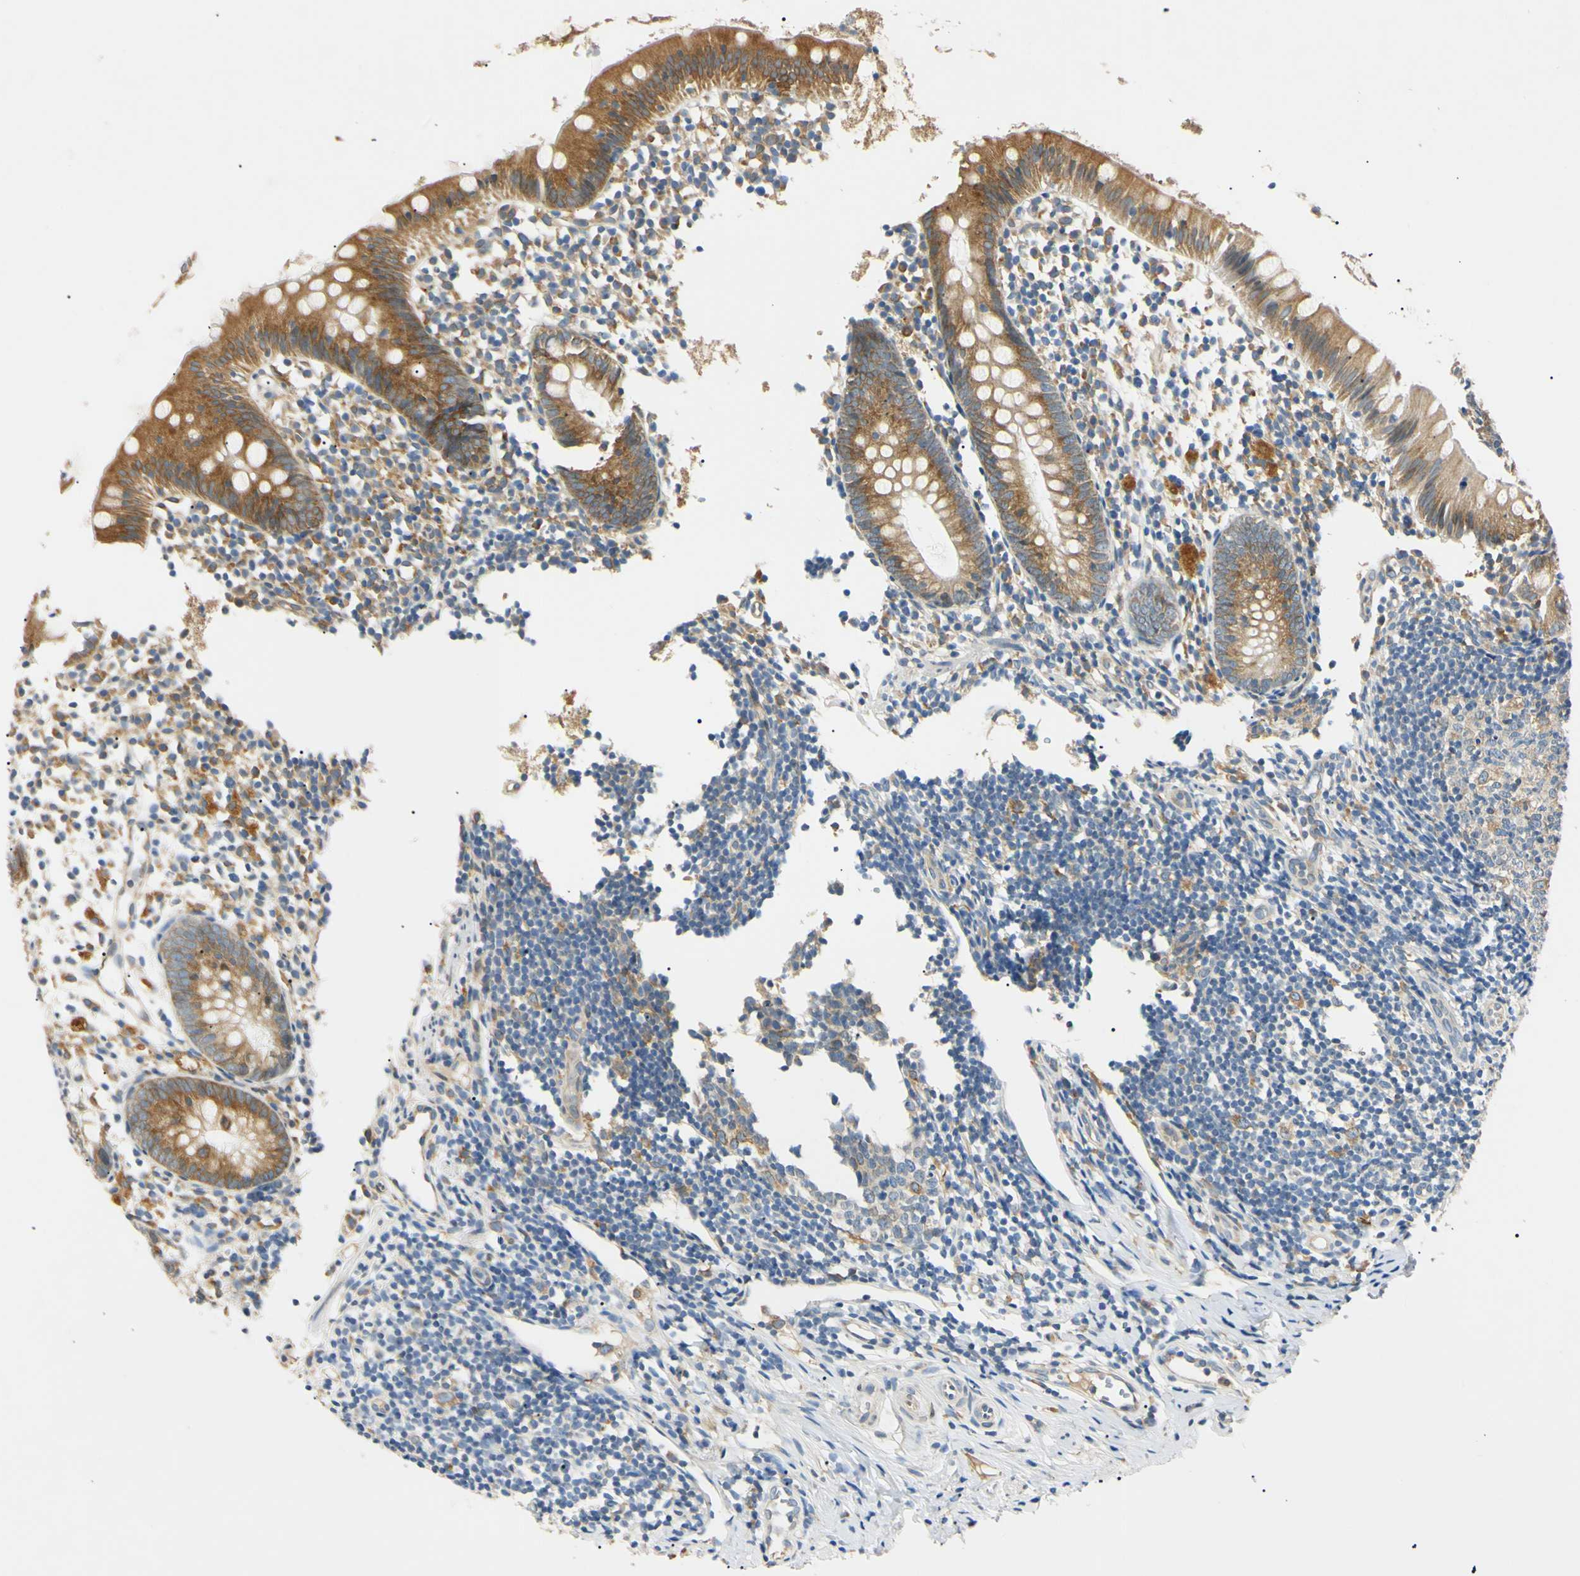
{"staining": {"intensity": "moderate", "quantity": ">75%", "location": "cytoplasmic/membranous"}, "tissue": "appendix", "cell_type": "Glandular cells", "image_type": "normal", "snomed": [{"axis": "morphology", "description": "Normal tissue, NOS"}, {"axis": "topography", "description": "Appendix"}], "caption": "A medium amount of moderate cytoplasmic/membranous positivity is appreciated in about >75% of glandular cells in normal appendix.", "gene": "DNAJB12", "patient": {"sex": "female", "age": 20}}